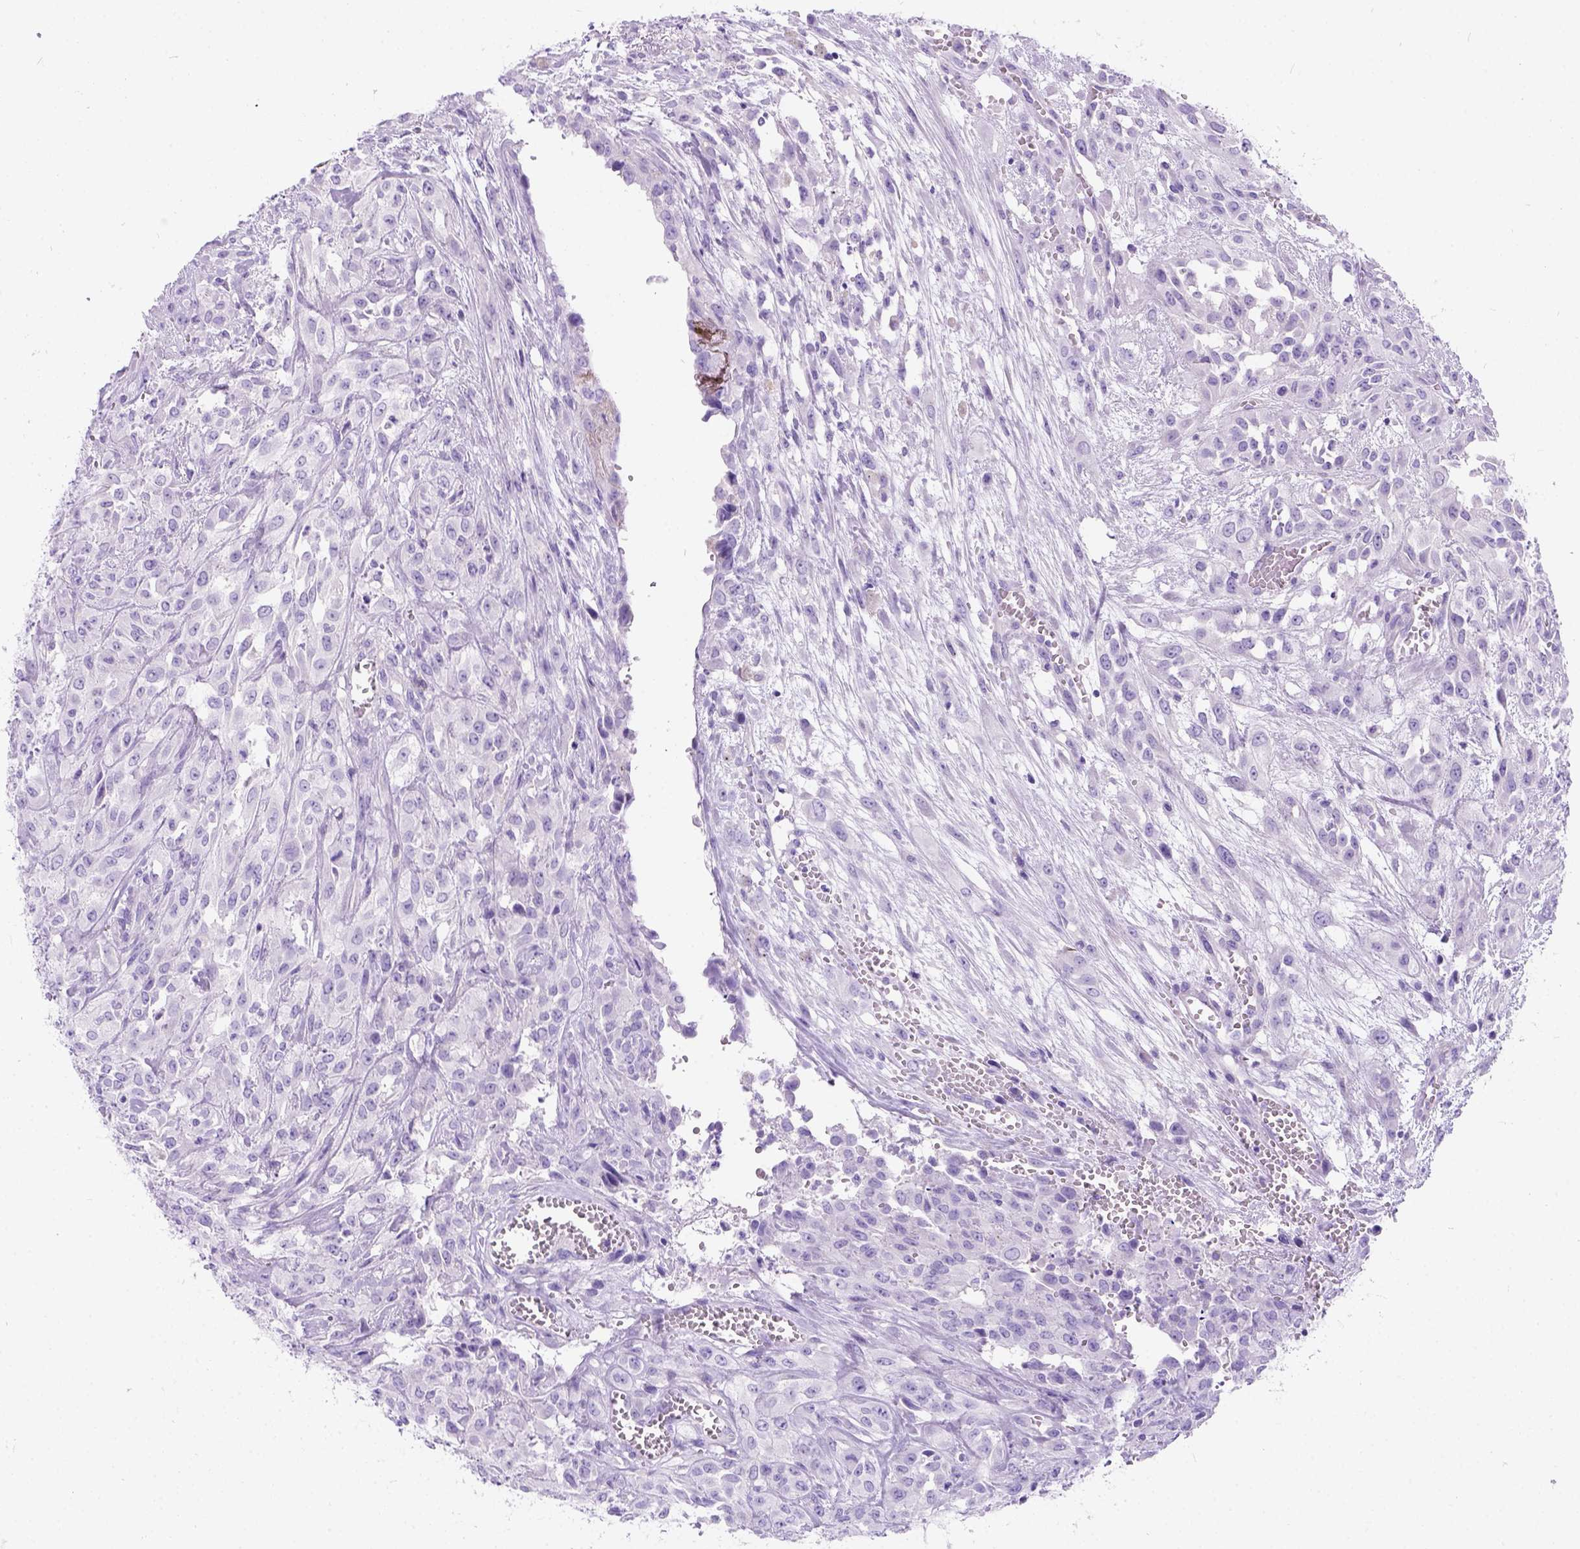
{"staining": {"intensity": "negative", "quantity": "none", "location": "none"}, "tissue": "urothelial cancer", "cell_type": "Tumor cells", "image_type": "cancer", "snomed": [{"axis": "morphology", "description": "Urothelial carcinoma, High grade"}, {"axis": "topography", "description": "Urinary bladder"}], "caption": "There is no significant staining in tumor cells of urothelial carcinoma (high-grade). (DAB IHC with hematoxylin counter stain).", "gene": "C7orf57", "patient": {"sex": "male", "age": 67}}